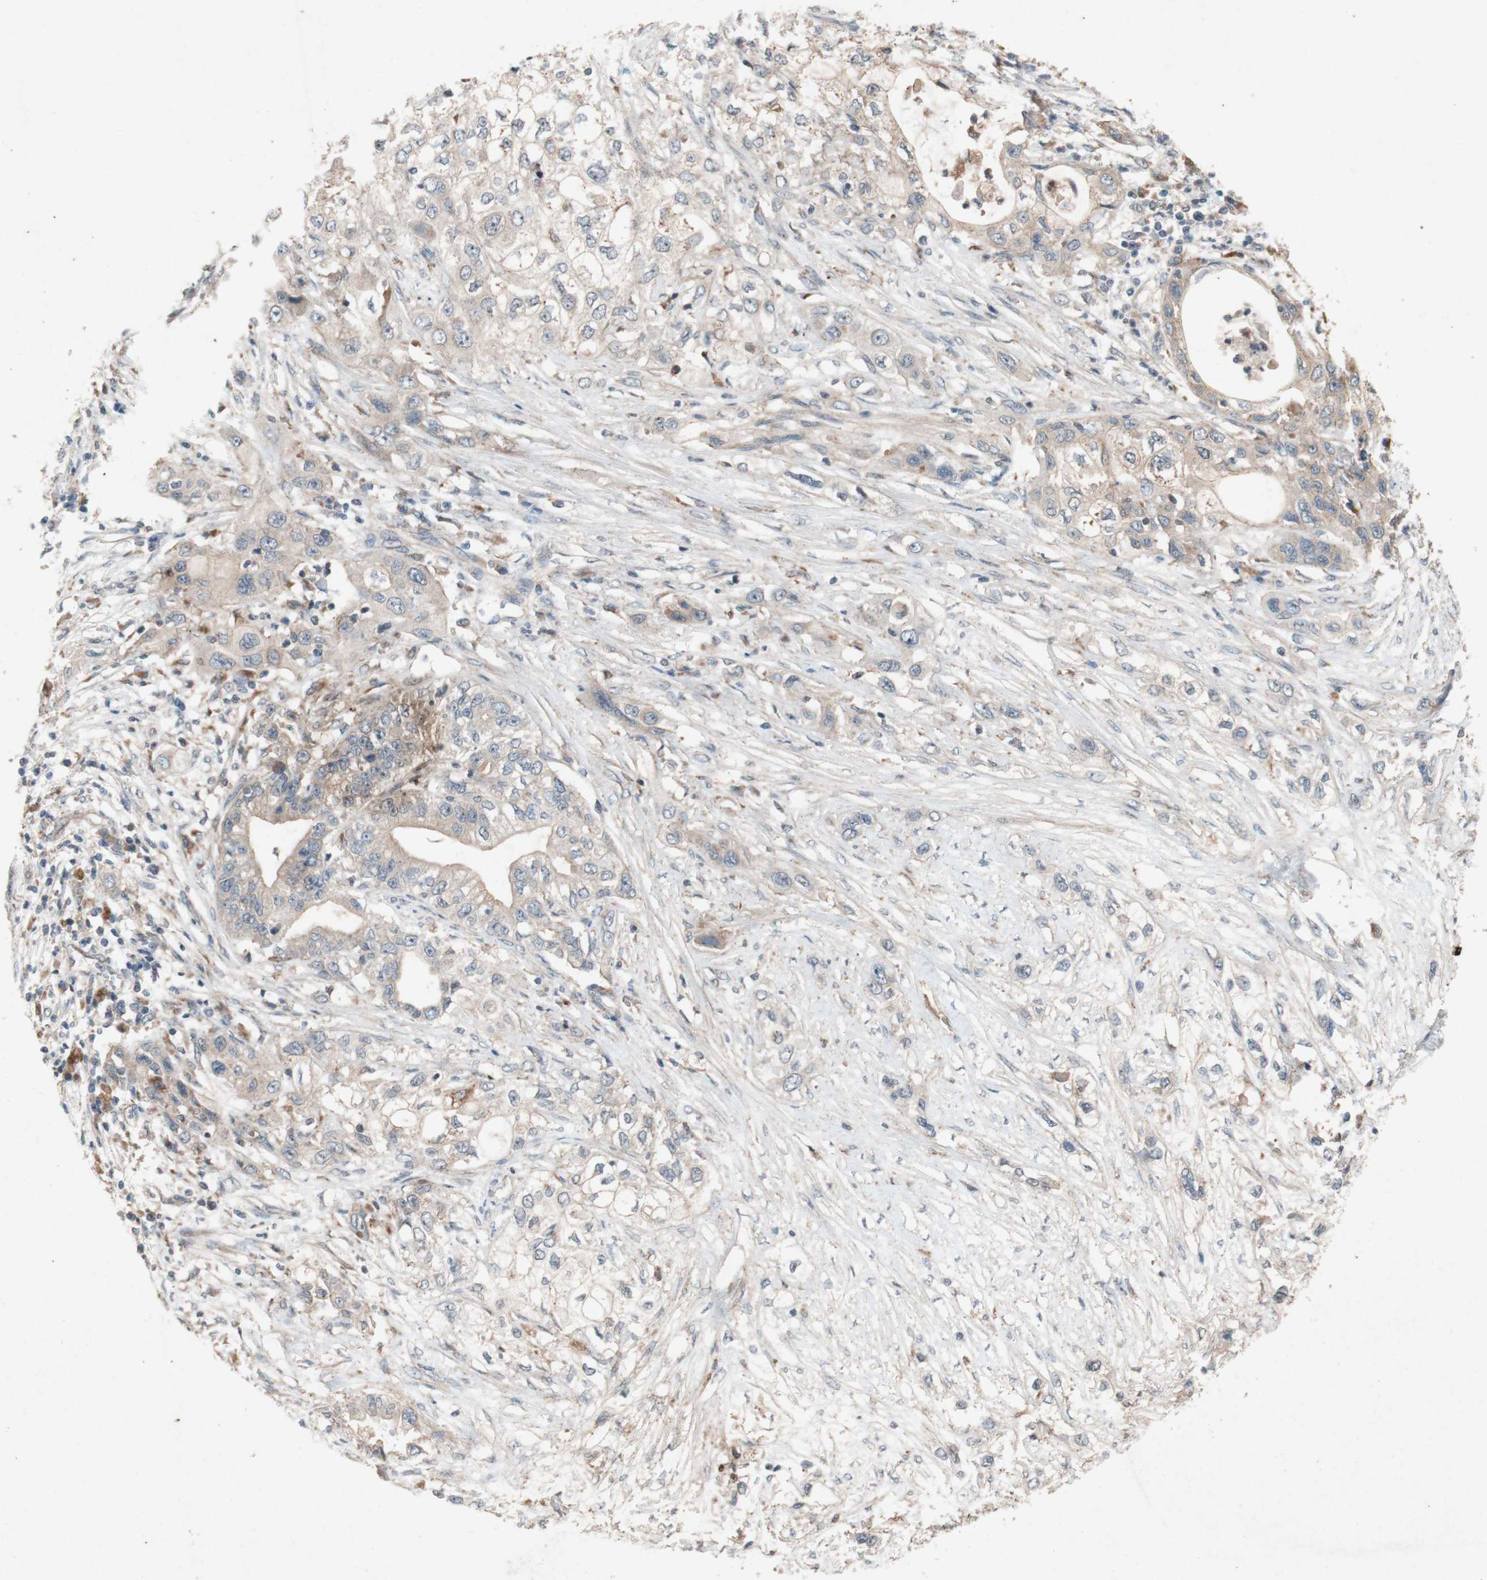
{"staining": {"intensity": "weak", "quantity": "25%-75%", "location": "cytoplasmic/membranous"}, "tissue": "pancreatic cancer", "cell_type": "Tumor cells", "image_type": "cancer", "snomed": [{"axis": "morphology", "description": "Adenocarcinoma, NOS"}, {"axis": "topography", "description": "Pancreas"}], "caption": "Pancreatic adenocarcinoma was stained to show a protein in brown. There is low levels of weak cytoplasmic/membranous expression in about 25%-75% of tumor cells.", "gene": "ATP6V1F", "patient": {"sex": "female", "age": 70}}